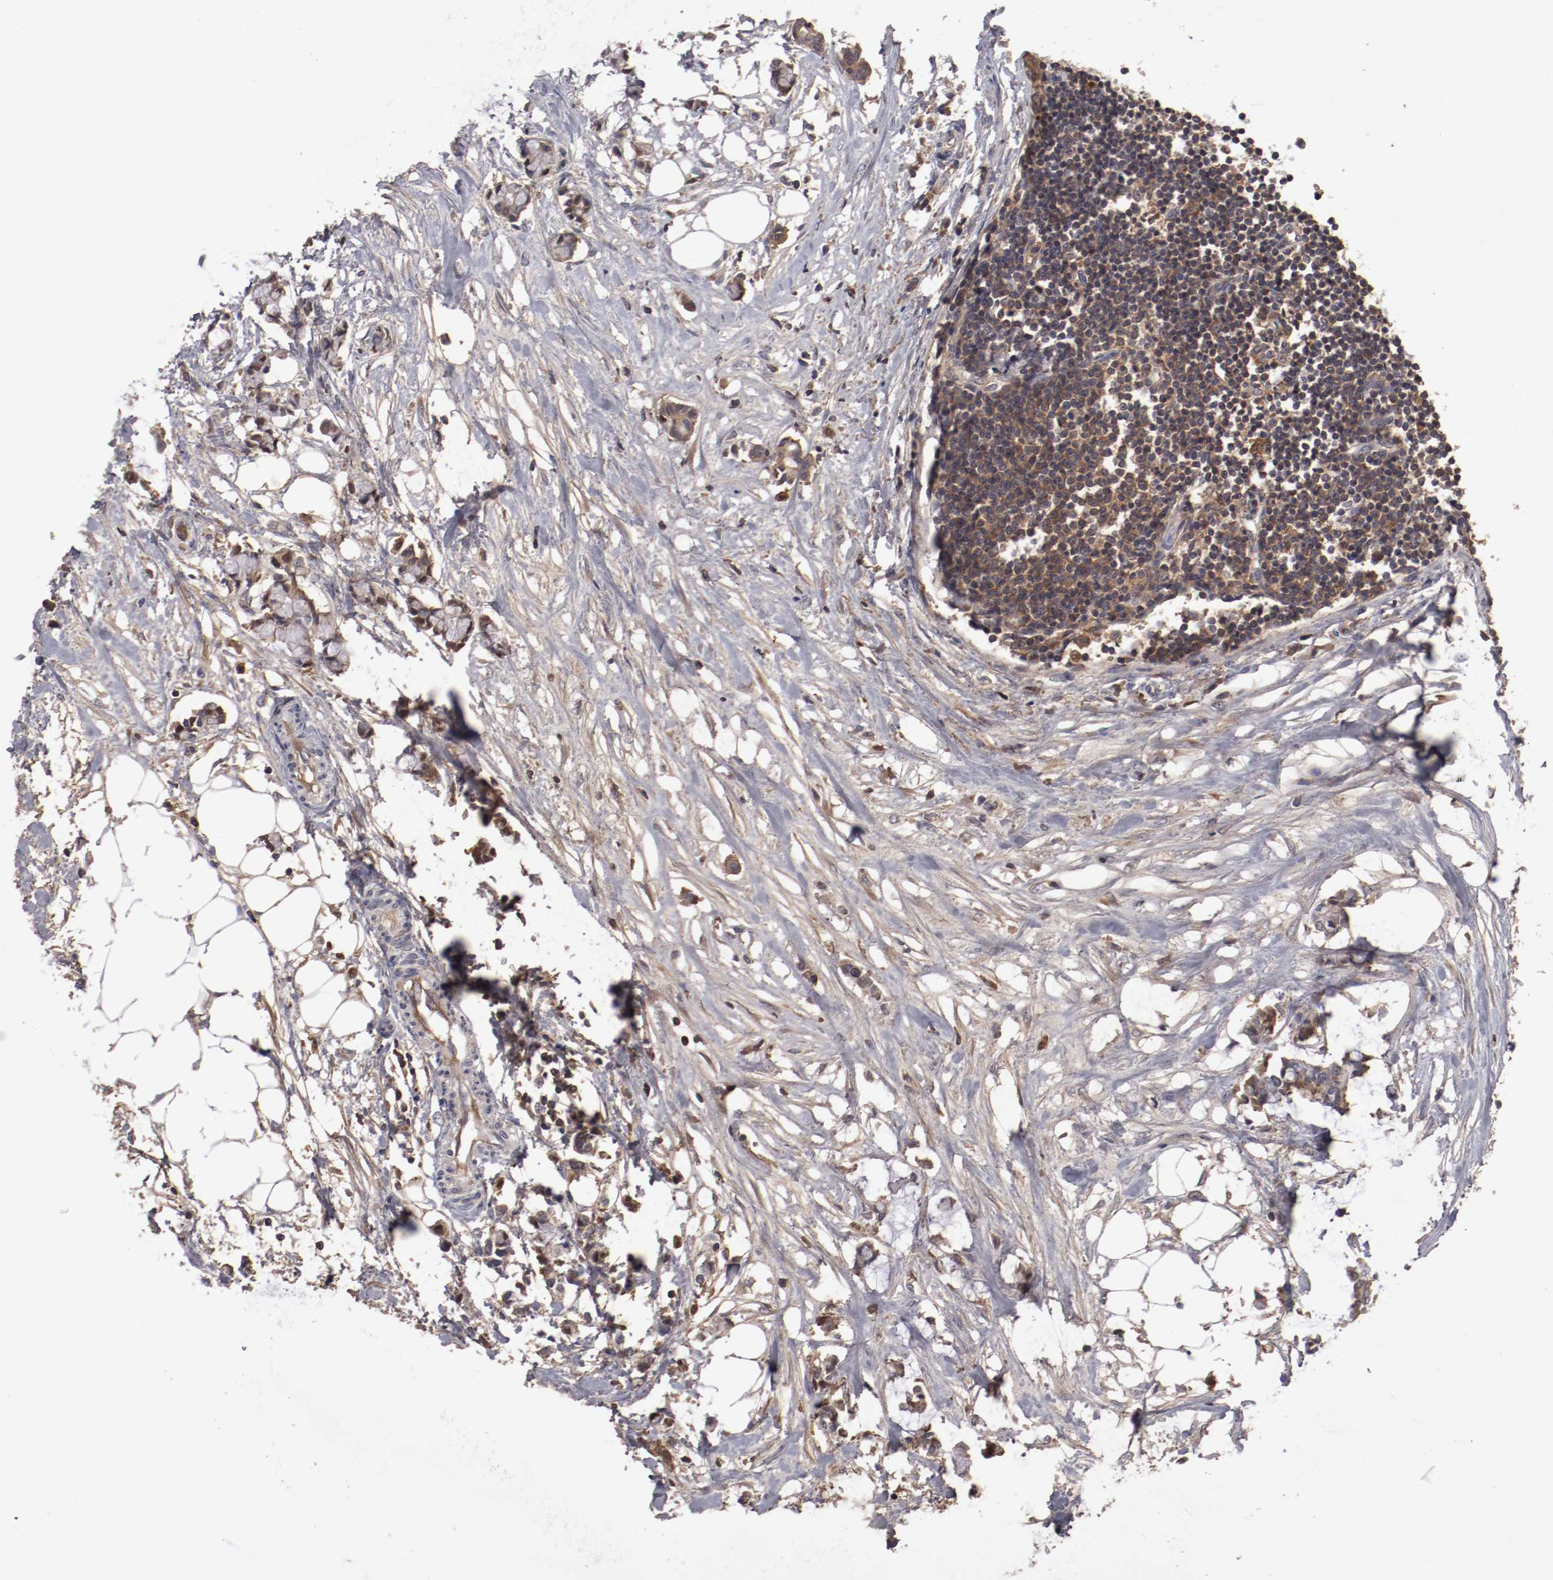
{"staining": {"intensity": "moderate", "quantity": ">75%", "location": "cytoplasmic/membranous"}, "tissue": "colorectal cancer", "cell_type": "Tumor cells", "image_type": "cancer", "snomed": [{"axis": "morphology", "description": "Normal tissue, NOS"}, {"axis": "morphology", "description": "Adenocarcinoma, NOS"}, {"axis": "topography", "description": "Colon"}, {"axis": "topography", "description": "Peripheral nerve tissue"}], "caption": "The photomicrograph demonstrates staining of colorectal adenocarcinoma, revealing moderate cytoplasmic/membranous protein positivity (brown color) within tumor cells.", "gene": "CP", "patient": {"sex": "male", "age": 14}}